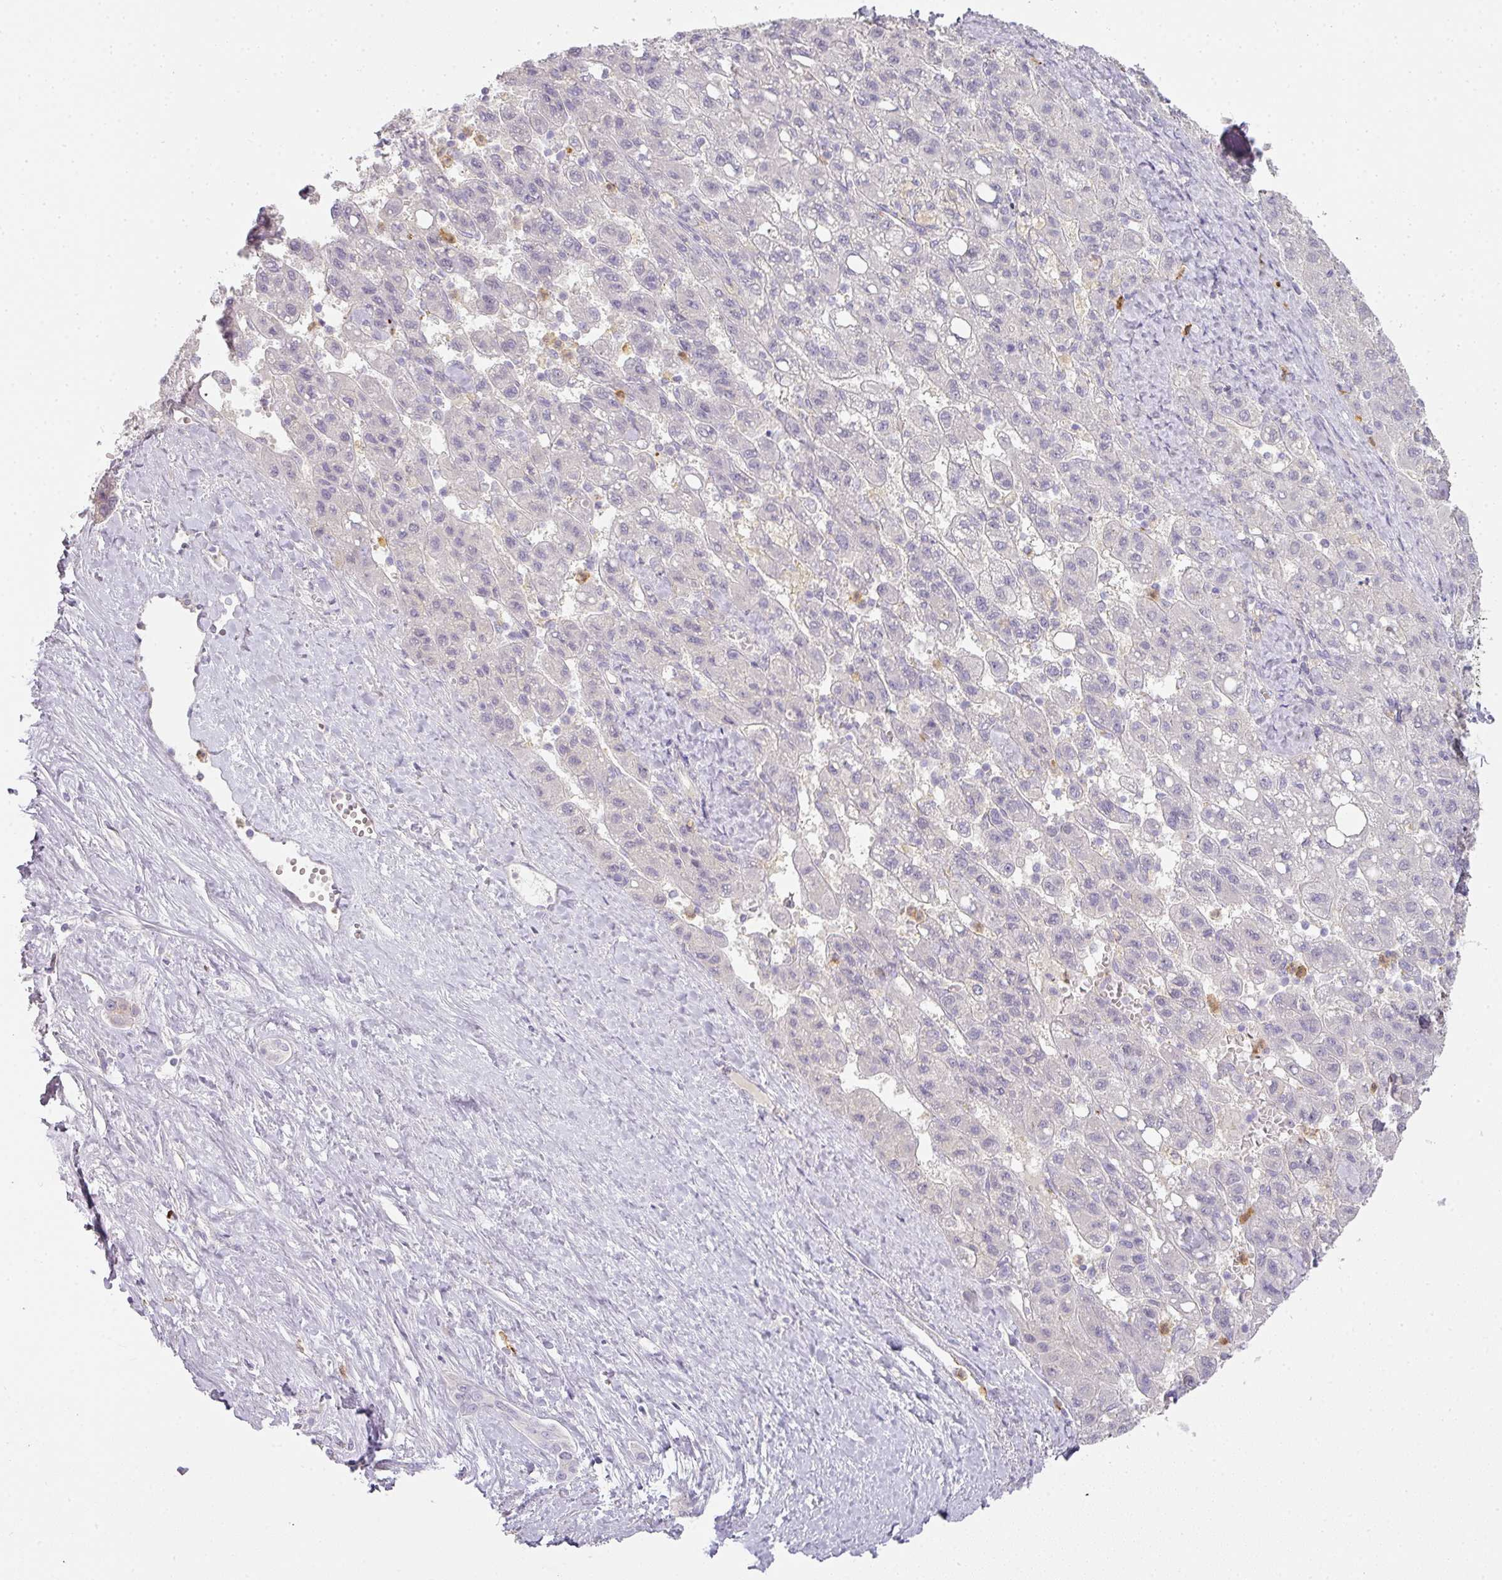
{"staining": {"intensity": "negative", "quantity": "none", "location": "none"}, "tissue": "liver cancer", "cell_type": "Tumor cells", "image_type": "cancer", "snomed": [{"axis": "morphology", "description": "Carcinoma, Hepatocellular, NOS"}, {"axis": "topography", "description": "Liver"}], "caption": "DAB immunohistochemical staining of liver hepatocellular carcinoma exhibits no significant staining in tumor cells. The staining is performed using DAB brown chromogen with nuclei counter-stained in using hematoxylin.", "gene": "HHEX", "patient": {"sex": "female", "age": 82}}